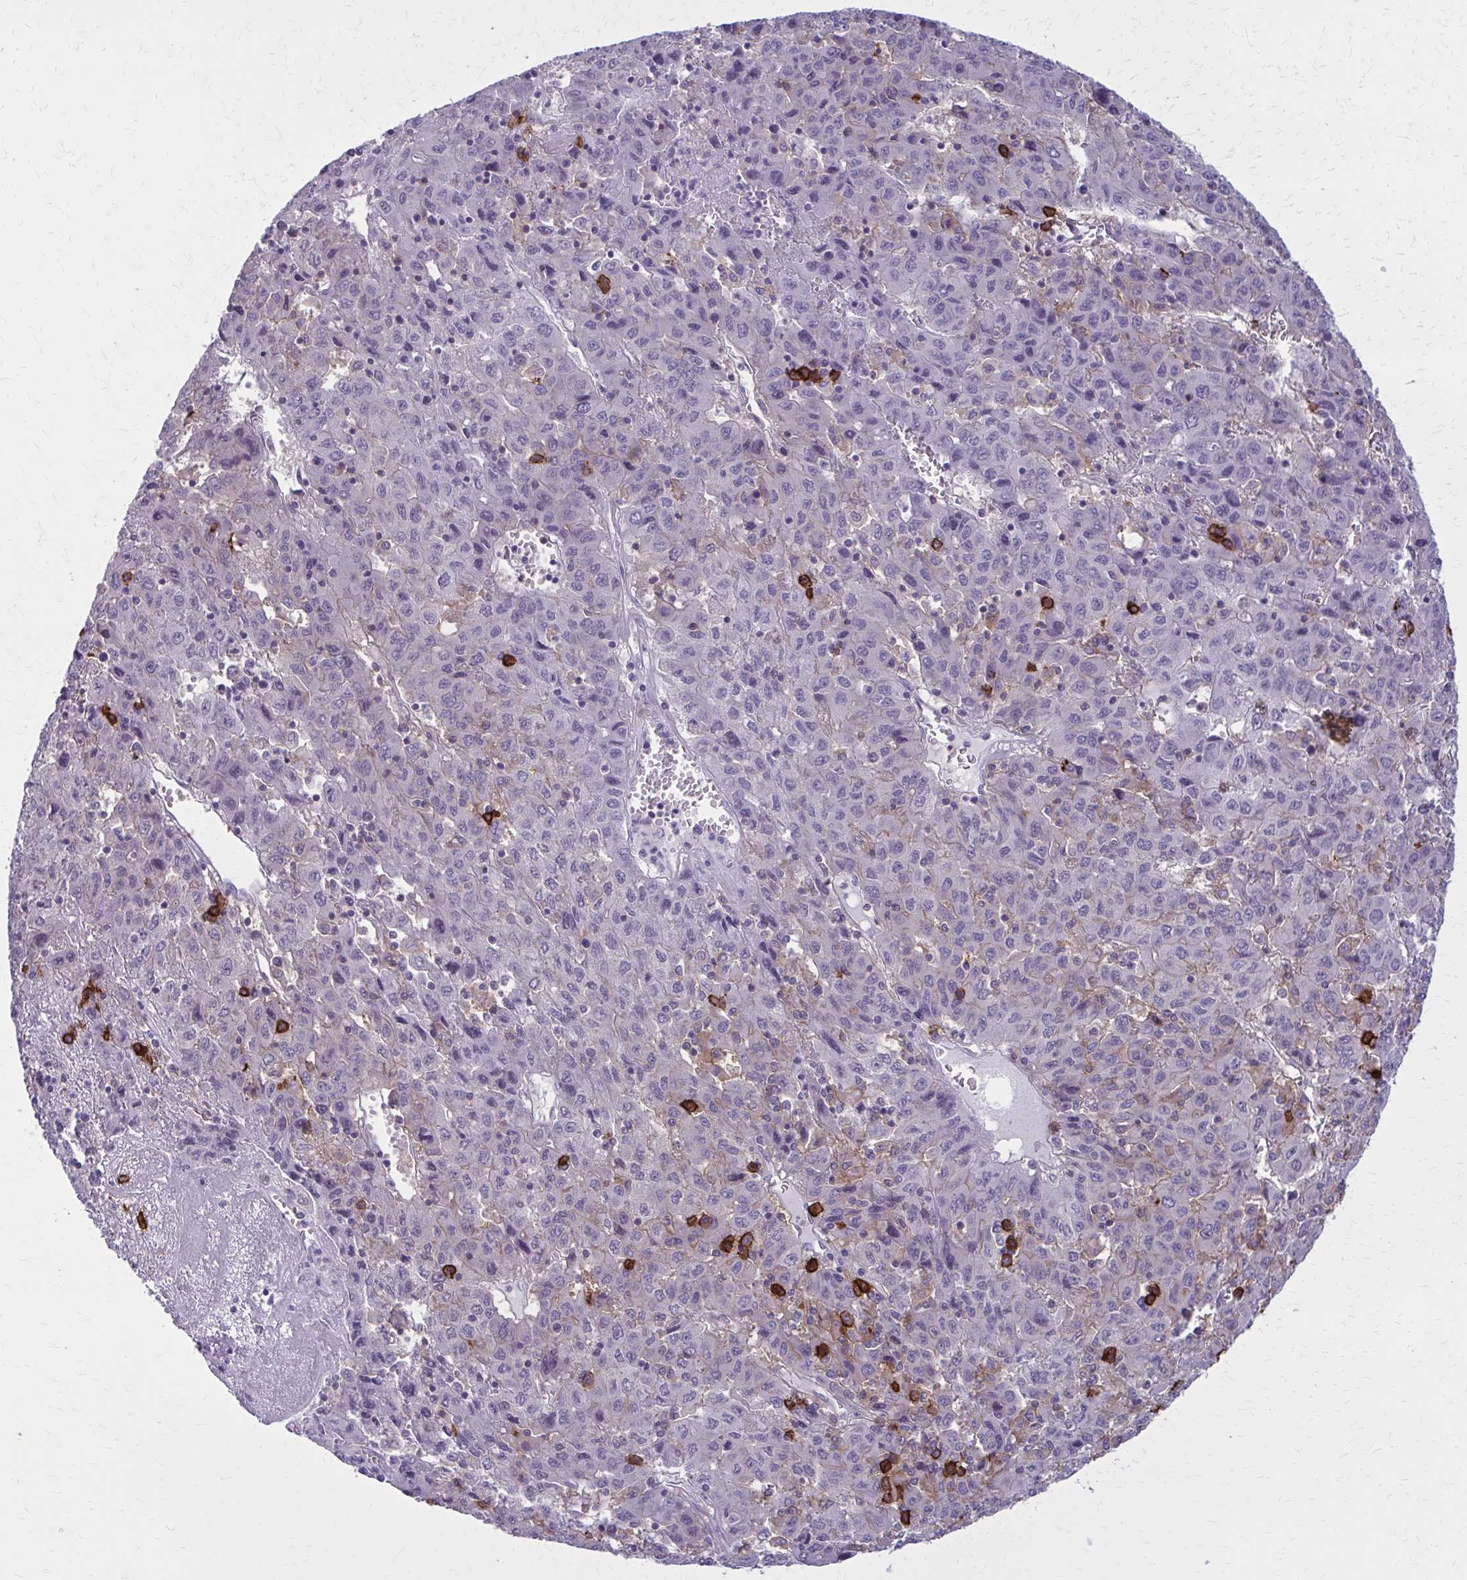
{"staining": {"intensity": "negative", "quantity": "none", "location": "none"}, "tissue": "liver cancer", "cell_type": "Tumor cells", "image_type": "cancer", "snomed": [{"axis": "morphology", "description": "Carcinoma, Hepatocellular, NOS"}, {"axis": "topography", "description": "Liver"}], "caption": "Immunohistochemistry (IHC) of human liver hepatocellular carcinoma exhibits no expression in tumor cells.", "gene": "CD38", "patient": {"sex": "female", "age": 53}}